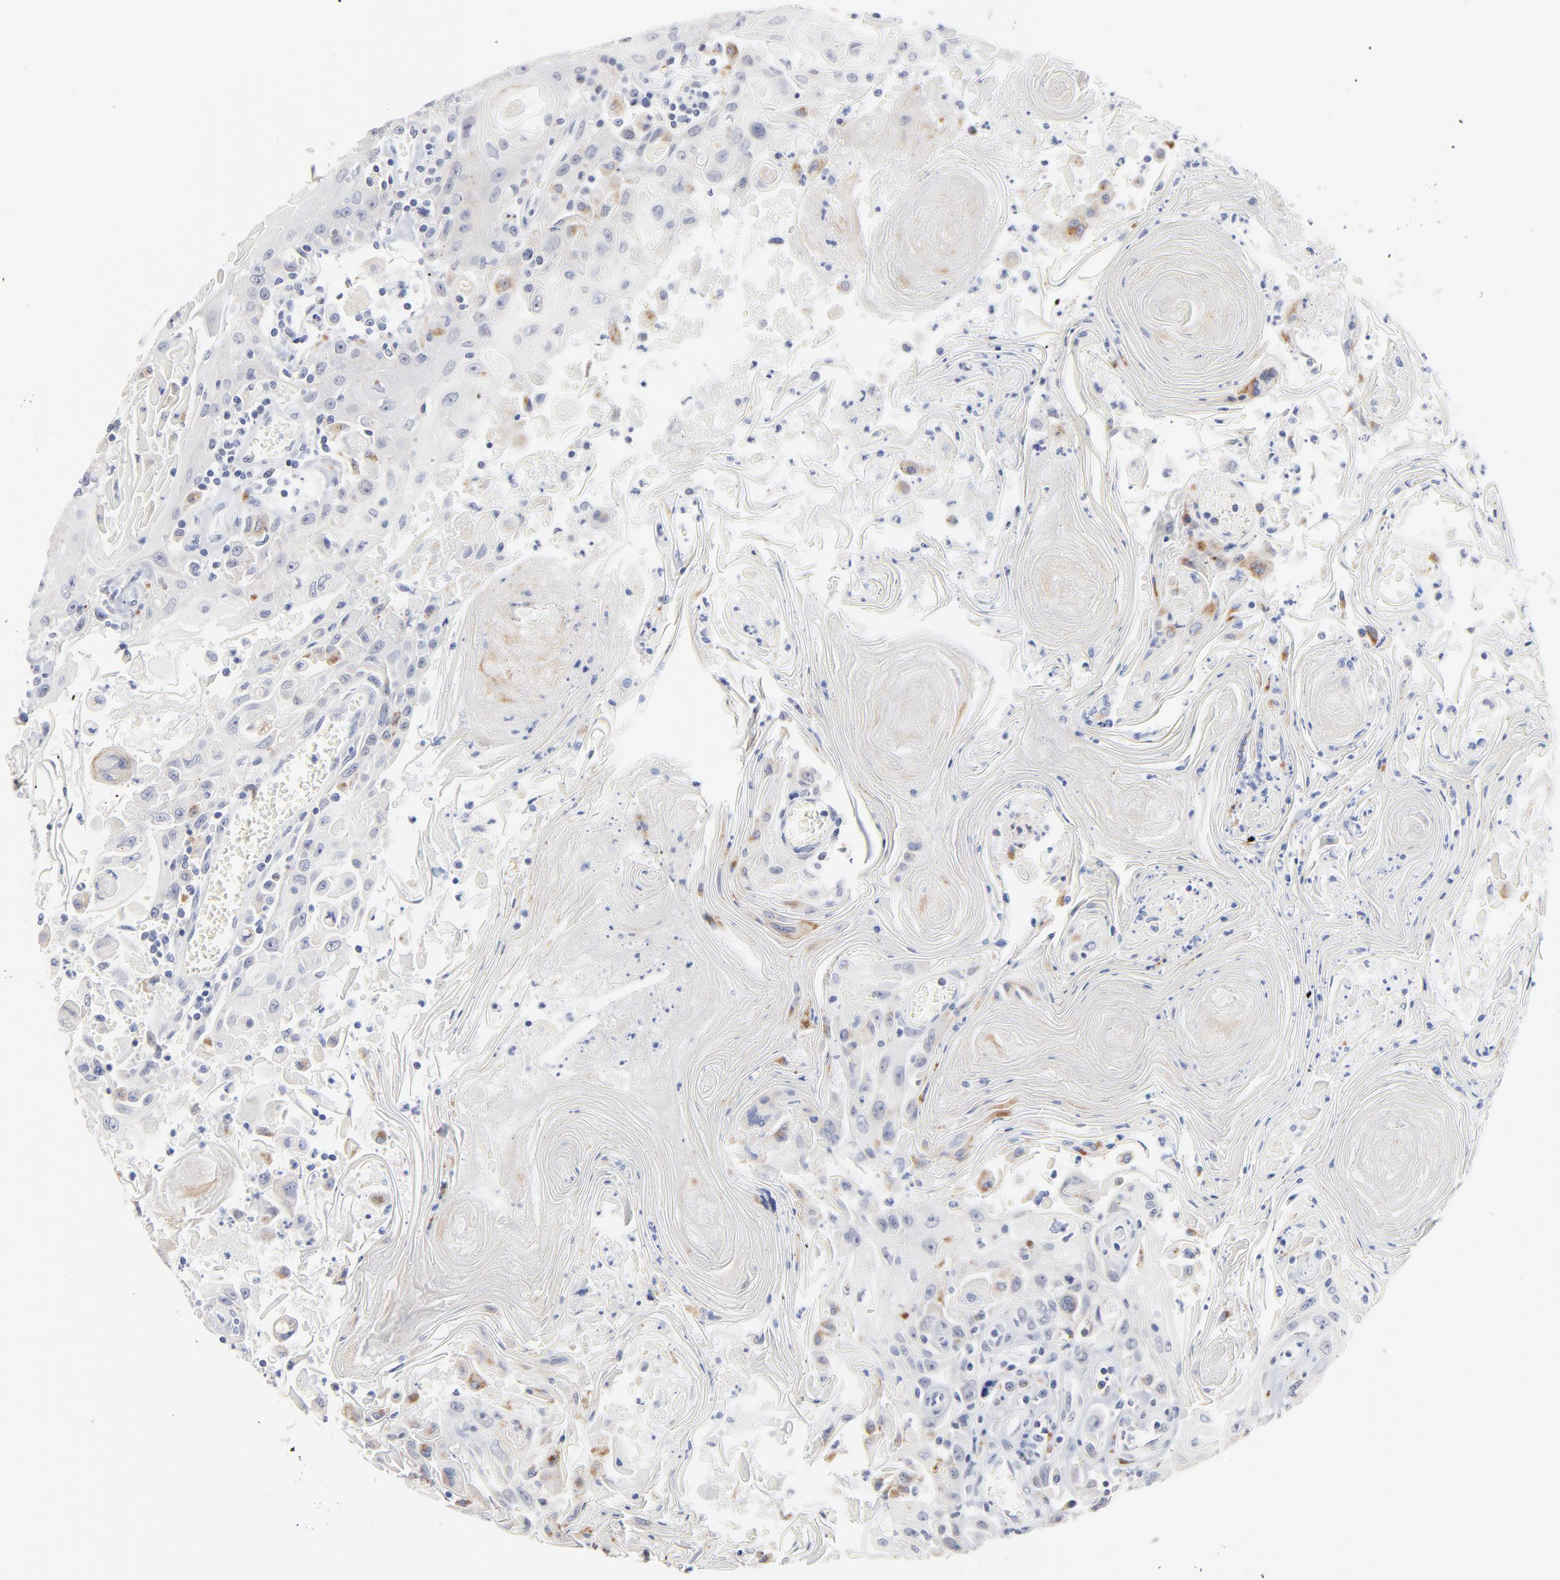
{"staining": {"intensity": "weak", "quantity": "<25%", "location": "cytoplasmic/membranous"}, "tissue": "head and neck cancer", "cell_type": "Tumor cells", "image_type": "cancer", "snomed": [{"axis": "morphology", "description": "Squamous cell carcinoma, NOS"}, {"axis": "topography", "description": "Oral tissue"}, {"axis": "topography", "description": "Head-Neck"}], "caption": "This is an immunohistochemistry histopathology image of head and neck squamous cell carcinoma. There is no staining in tumor cells.", "gene": "LTBP2", "patient": {"sex": "female", "age": 76}}